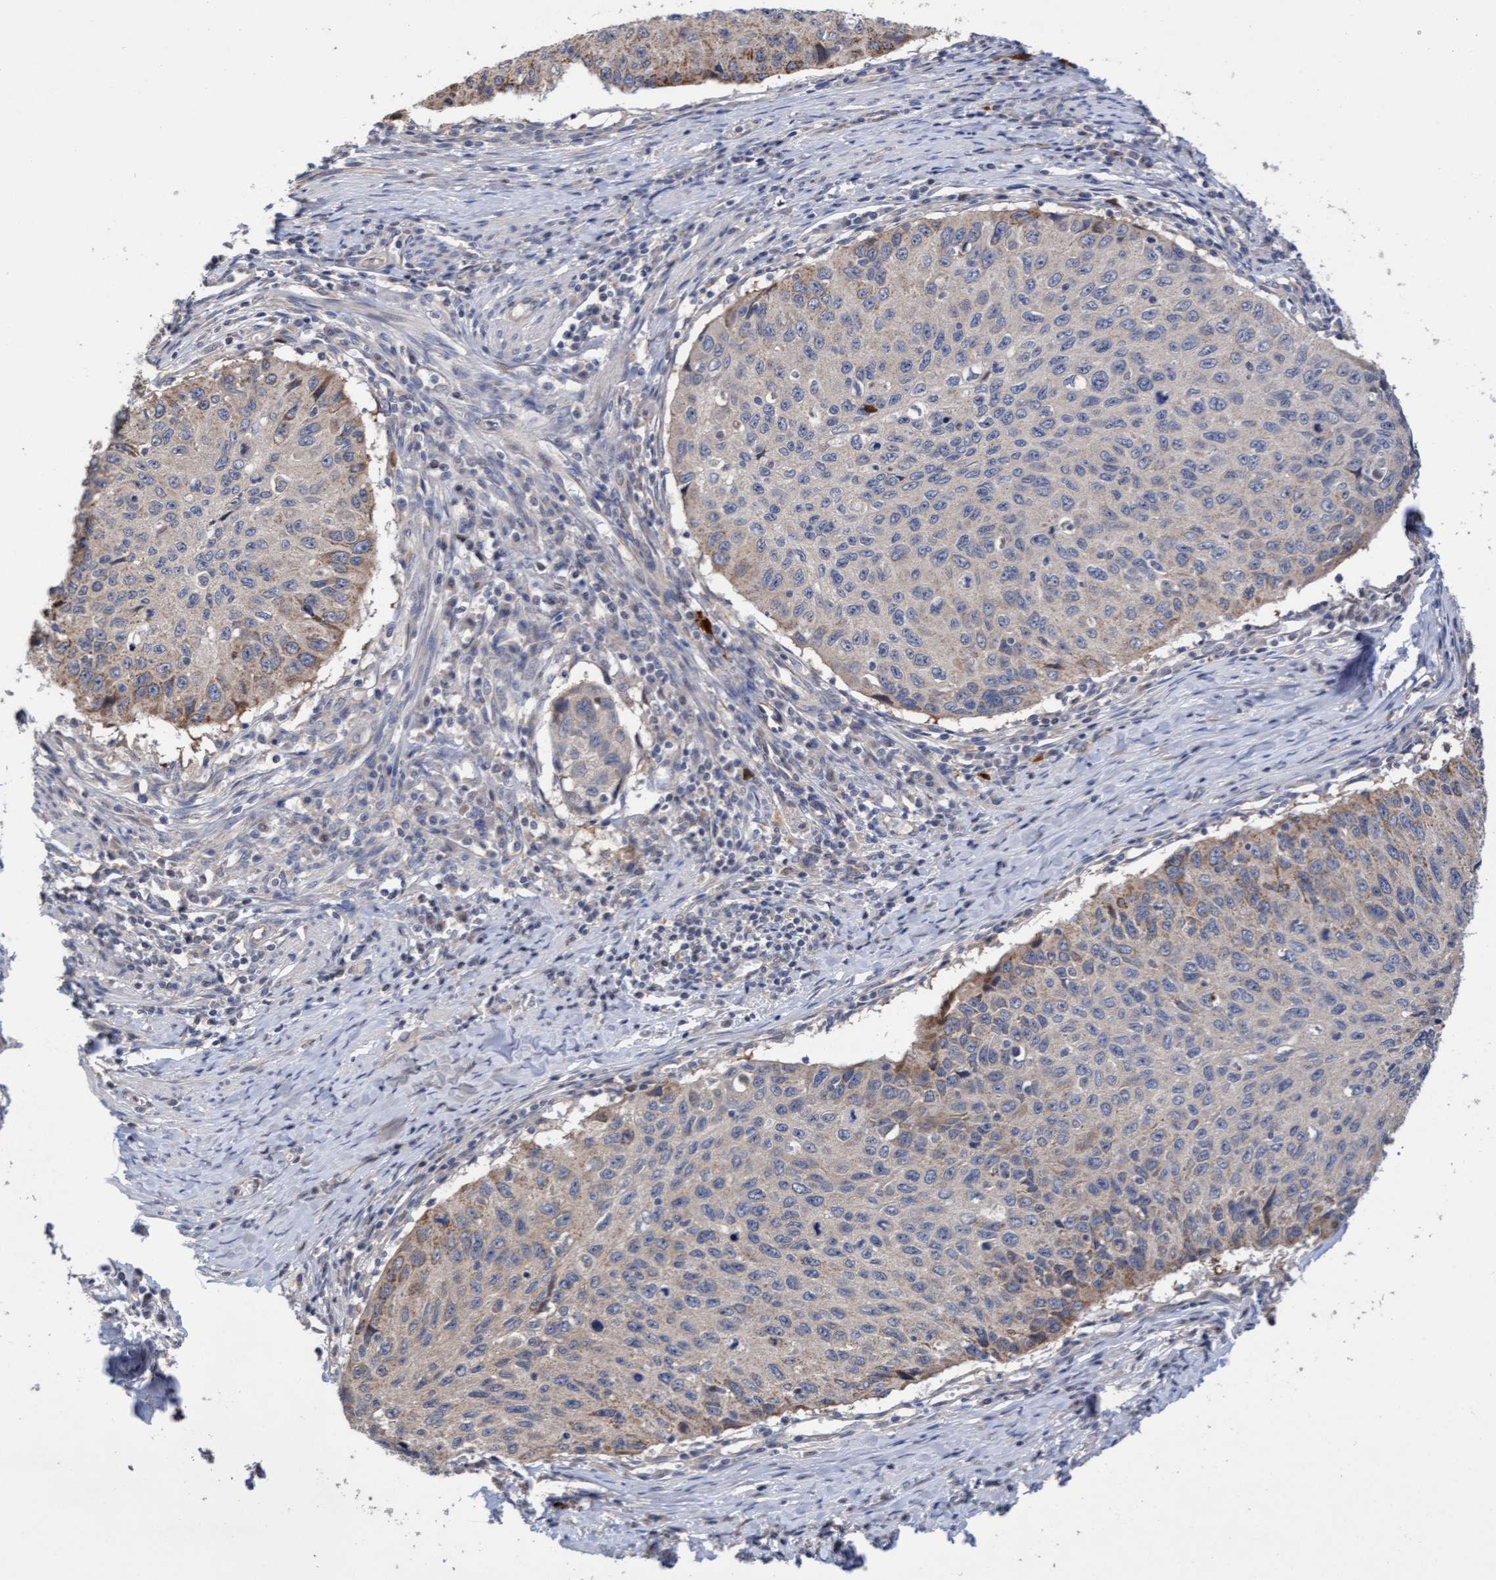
{"staining": {"intensity": "weak", "quantity": "<25%", "location": "cytoplasmic/membranous"}, "tissue": "cervical cancer", "cell_type": "Tumor cells", "image_type": "cancer", "snomed": [{"axis": "morphology", "description": "Squamous cell carcinoma, NOS"}, {"axis": "topography", "description": "Cervix"}], "caption": "The histopathology image reveals no significant expression in tumor cells of cervical squamous cell carcinoma. (Immunohistochemistry (ihc), brightfield microscopy, high magnification).", "gene": "ITFG1", "patient": {"sex": "female", "age": 53}}